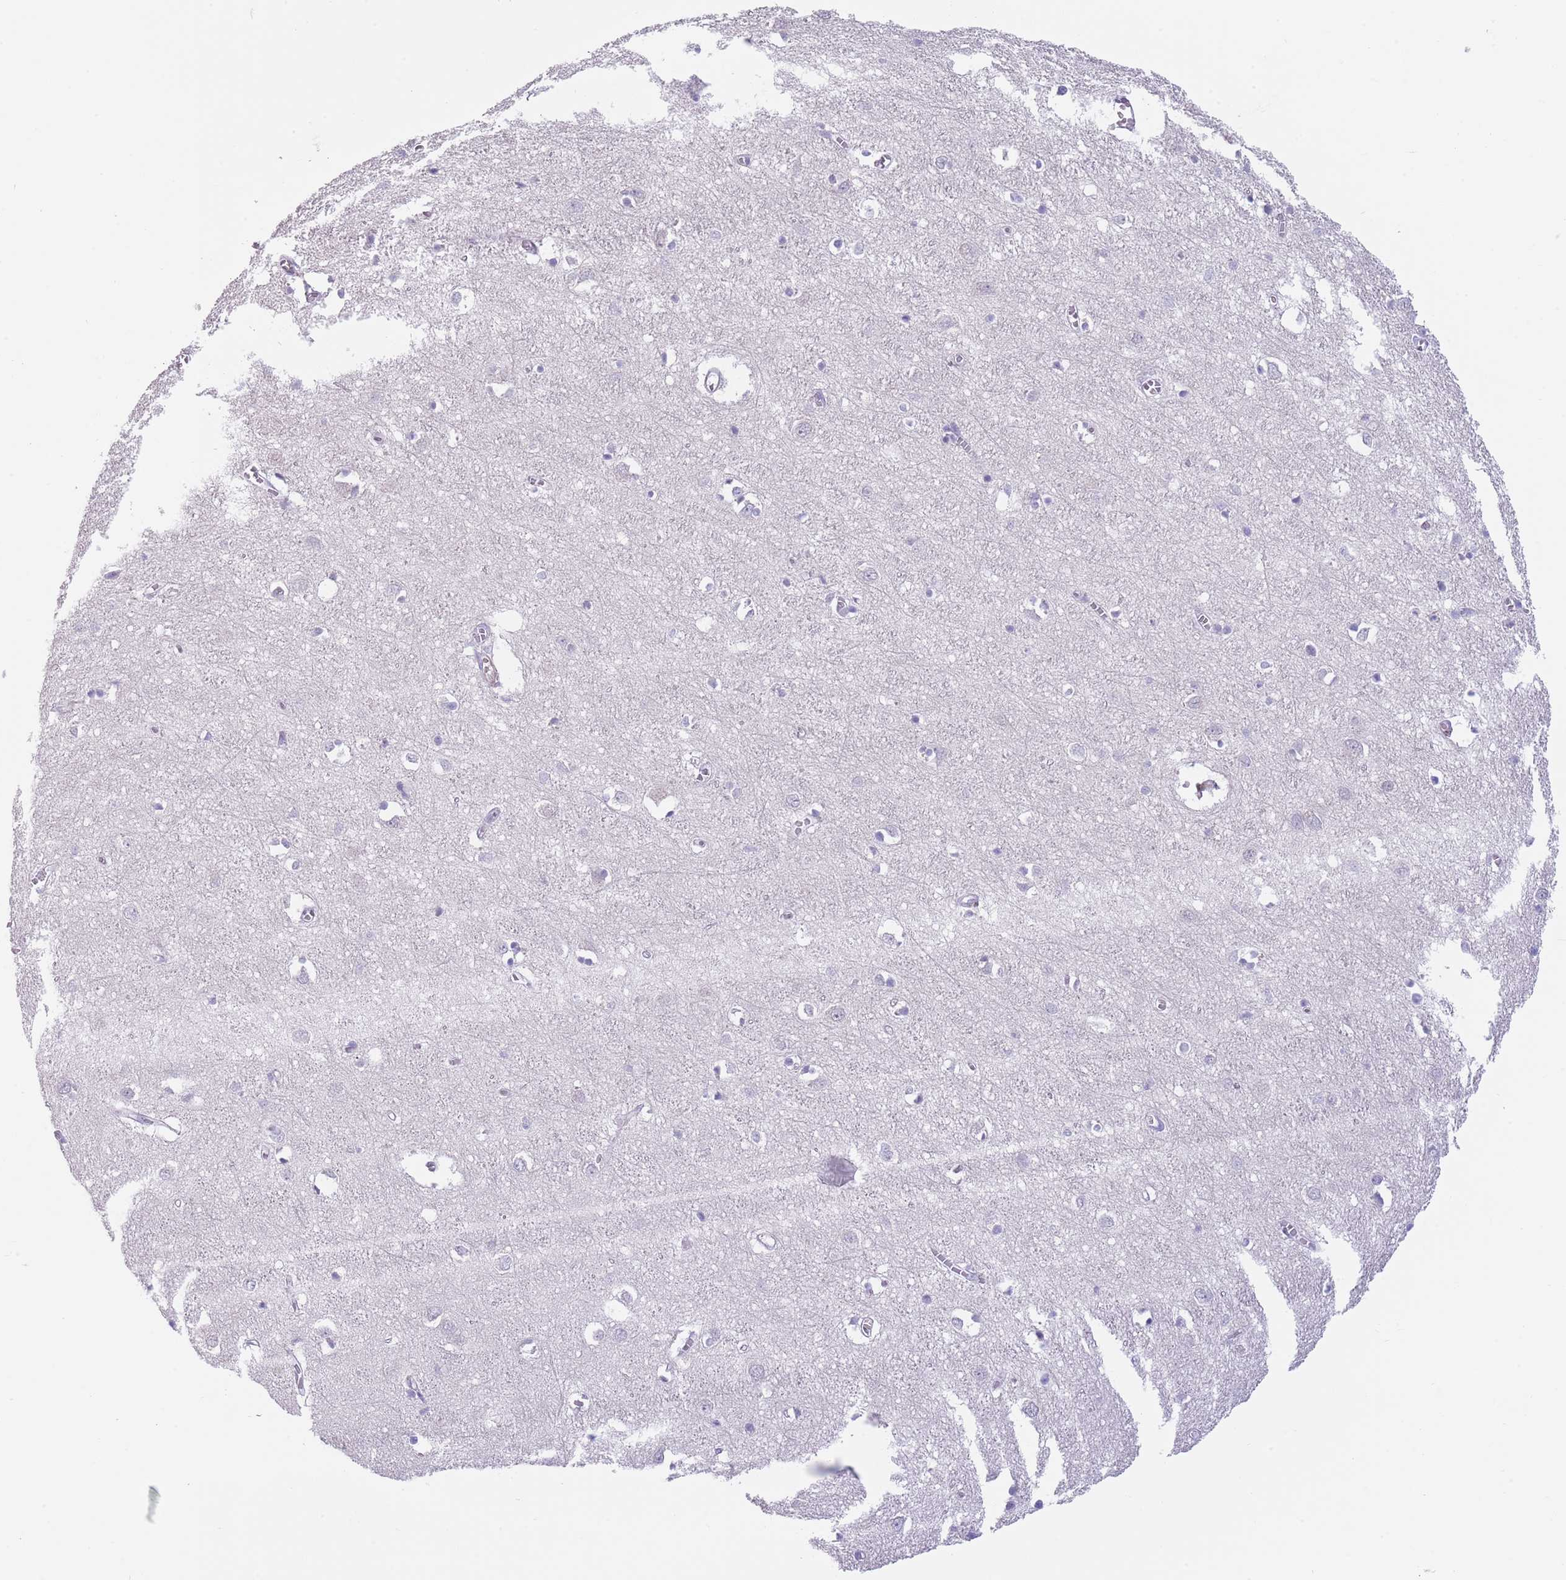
{"staining": {"intensity": "negative", "quantity": "none", "location": "none"}, "tissue": "cerebral cortex", "cell_type": "Endothelial cells", "image_type": "normal", "snomed": [{"axis": "morphology", "description": "Normal tissue, NOS"}, {"axis": "topography", "description": "Cerebral cortex"}], "caption": "High magnification brightfield microscopy of benign cerebral cortex stained with DAB (brown) and counterstained with hematoxylin (blue): endothelial cells show no significant positivity.", "gene": "TSGA13", "patient": {"sex": "female", "age": 64}}